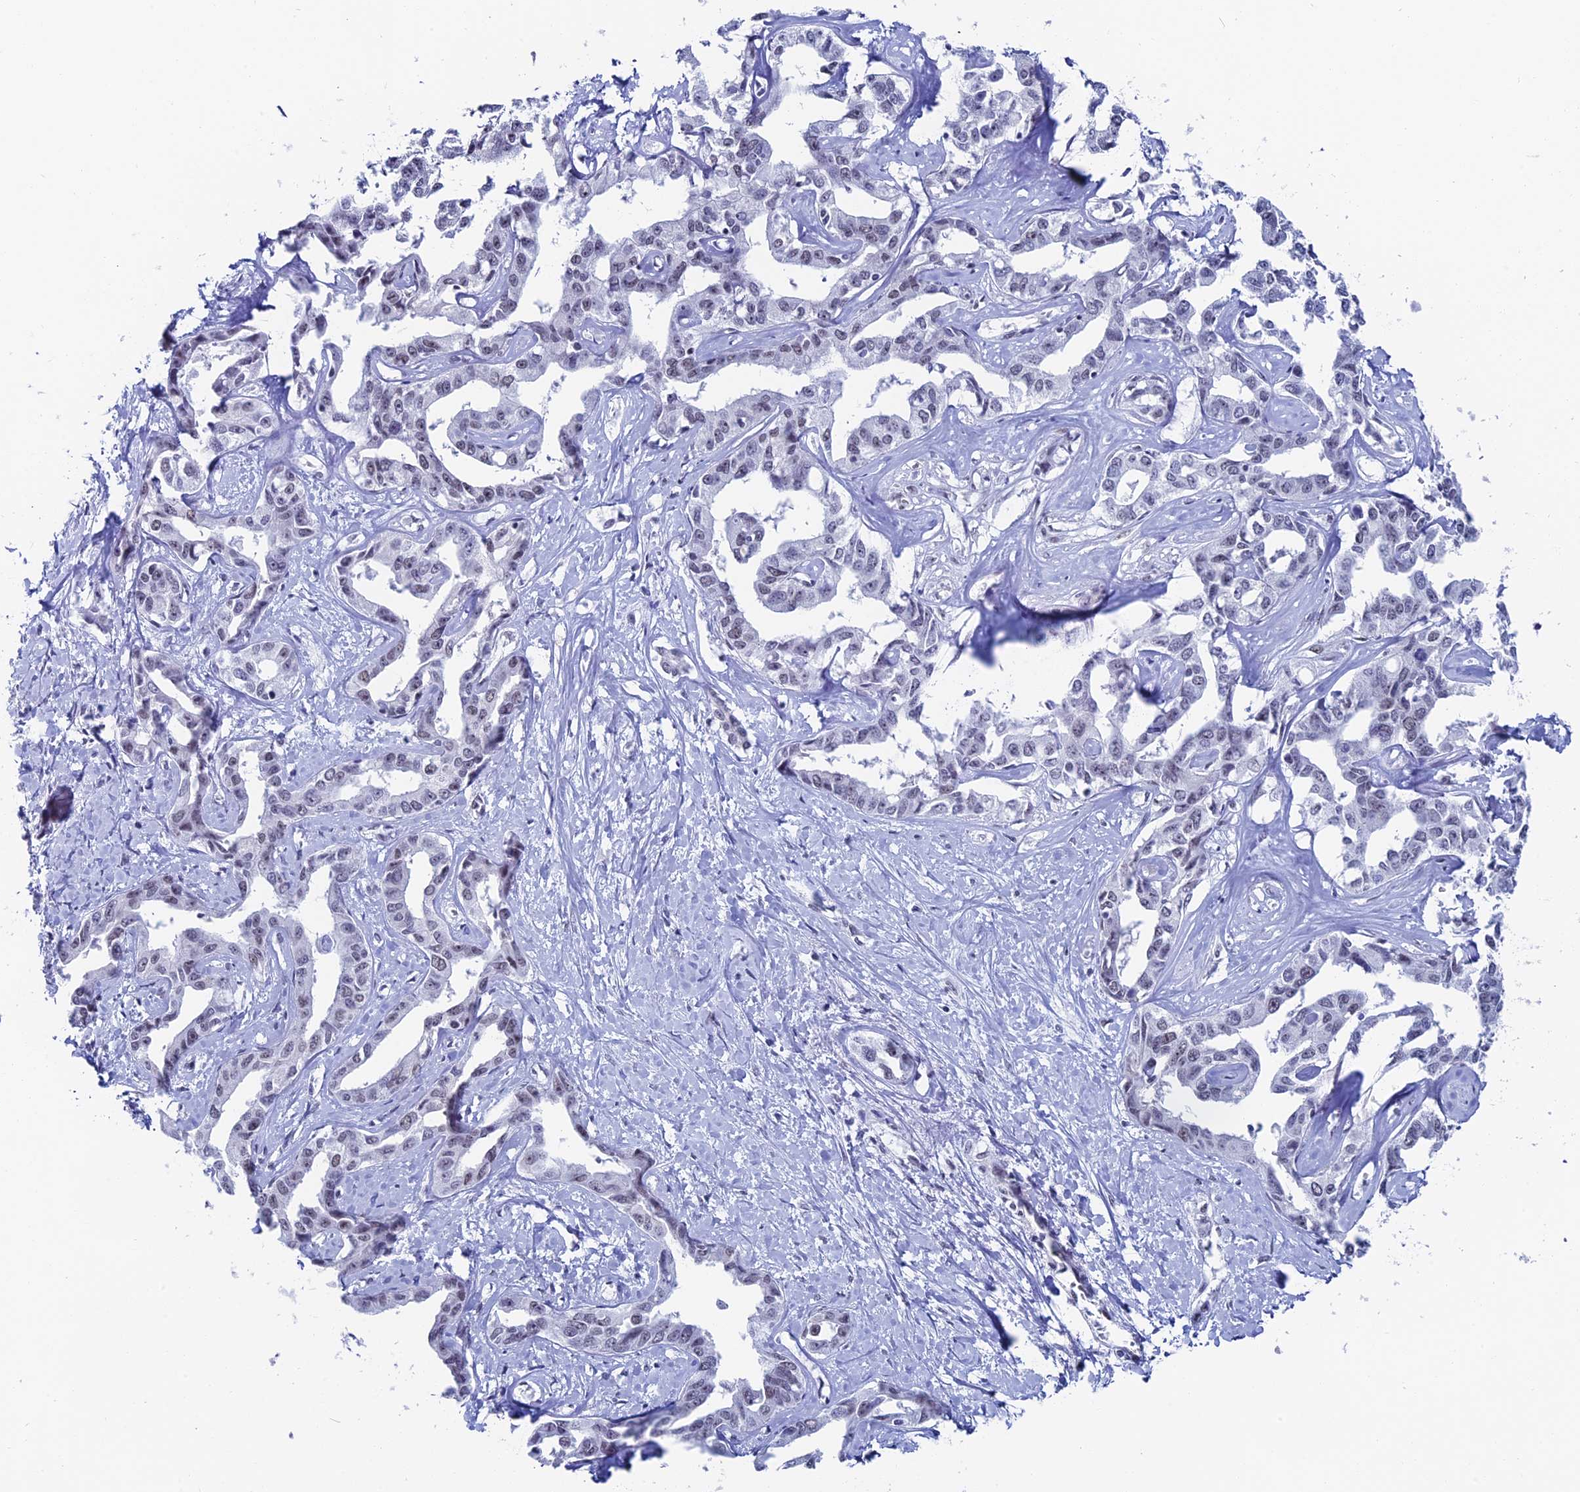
{"staining": {"intensity": "moderate", "quantity": "<25%", "location": "nuclear"}, "tissue": "liver cancer", "cell_type": "Tumor cells", "image_type": "cancer", "snomed": [{"axis": "morphology", "description": "Cholangiocarcinoma"}, {"axis": "topography", "description": "Liver"}], "caption": "This photomicrograph shows cholangiocarcinoma (liver) stained with immunohistochemistry (IHC) to label a protein in brown. The nuclear of tumor cells show moderate positivity for the protein. Nuclei are counter-stained blue.", "gene": "CD2BP2", "patient": {"sex": "male", "age": 59}}